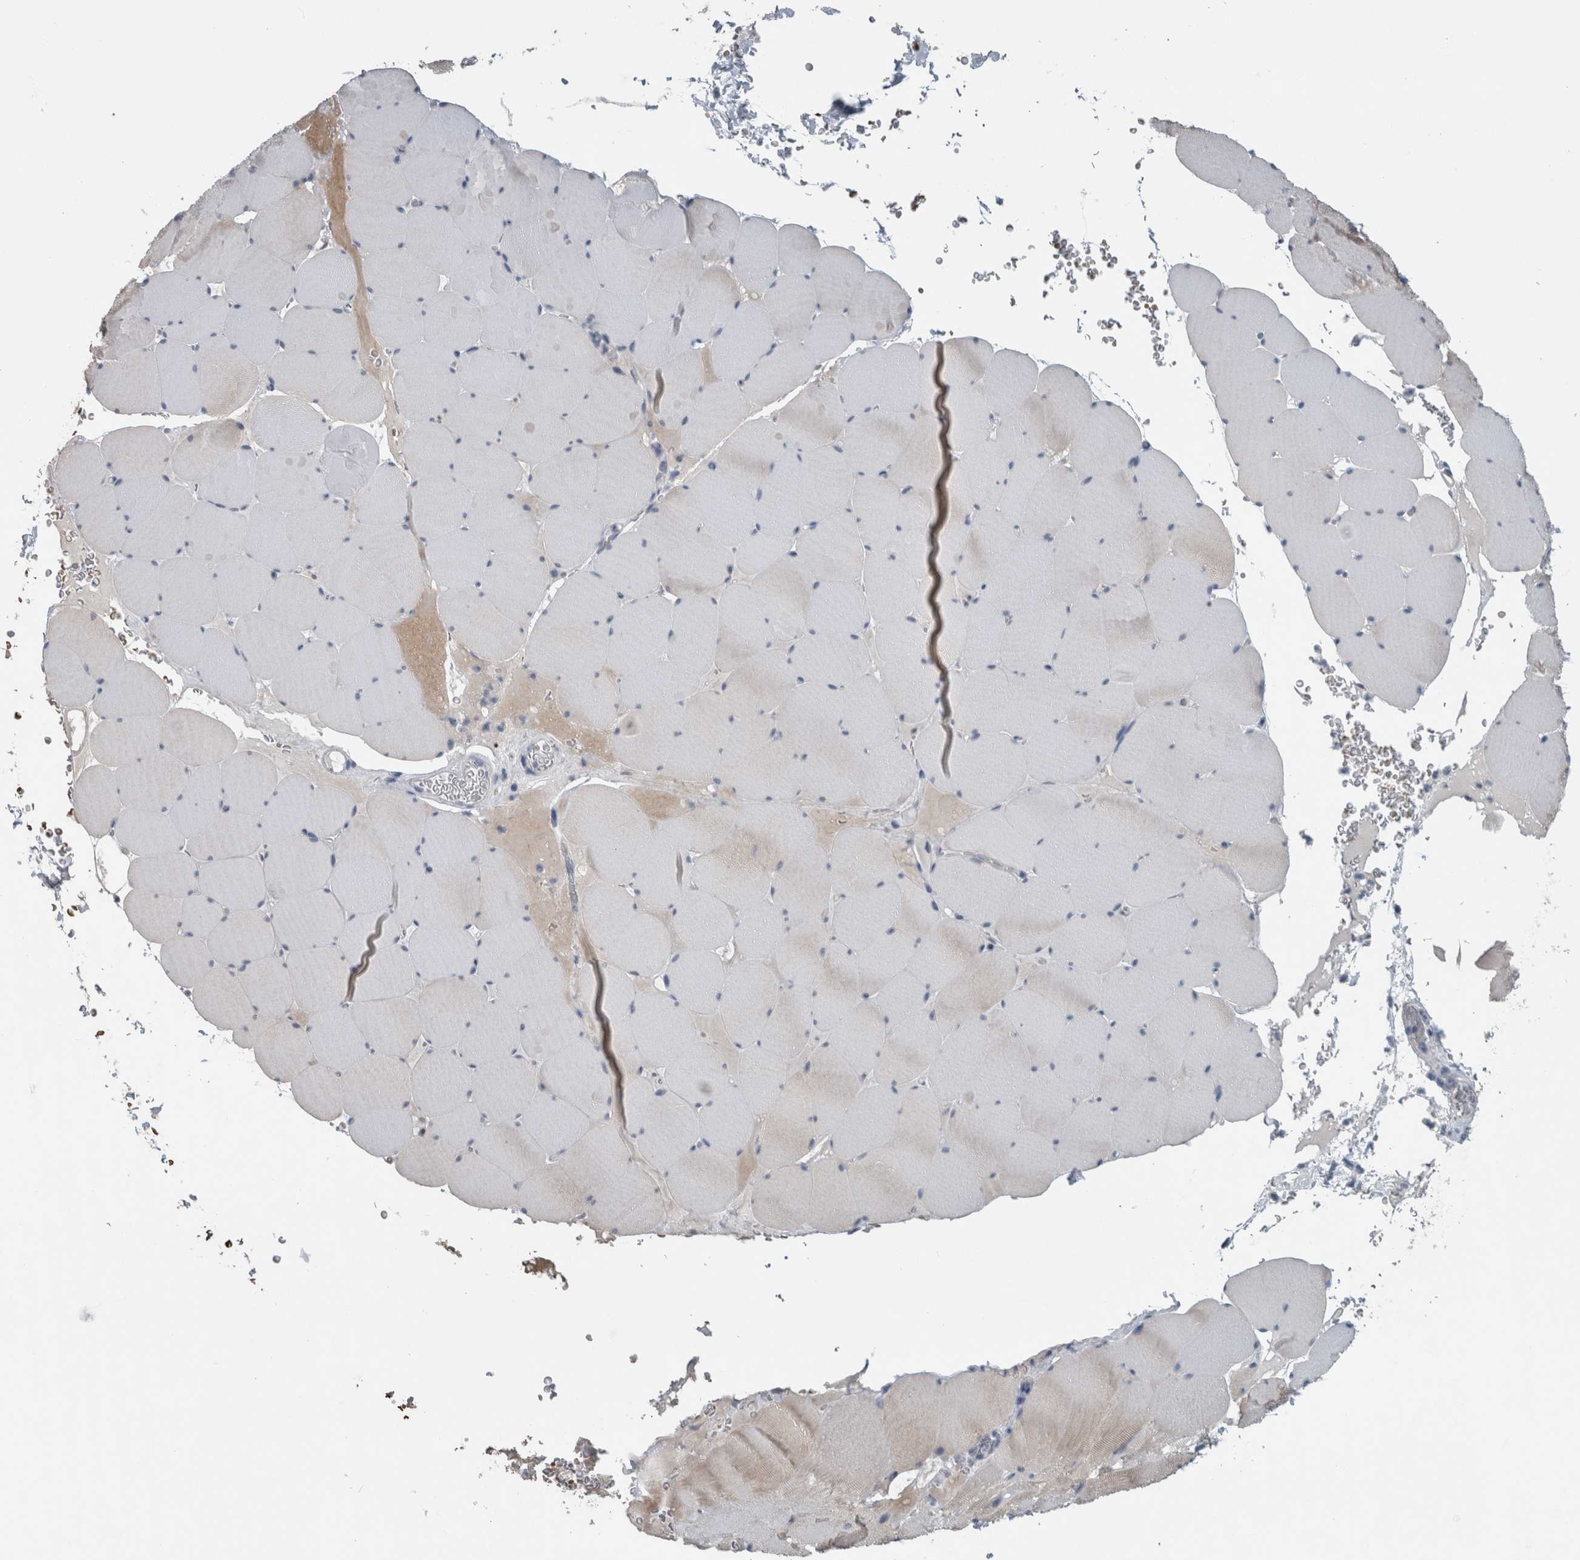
{"staining": {"intensity": "weak", "quantity": "<25%", "location": "cytoplasmic/membranous"}, "tissue": "skeletal muscle", "cell_type": "Myocytes", "image_type": "normal", "snomed": [{"axis": "morphology", "description": "Normal tissue, NOS"}, {"axis": "topography", "description": "Skeletal muscle"}], "caption": "This histopathology image is of unremarkable skeletal muscle stained with immunohistochemistry (IHC) to label a protein in brown with the nuclei are counter-stained blue. There is no staining in myocytes.", "gene": "SH3GL2", "patient": {"sex": "male", "age": 62}}